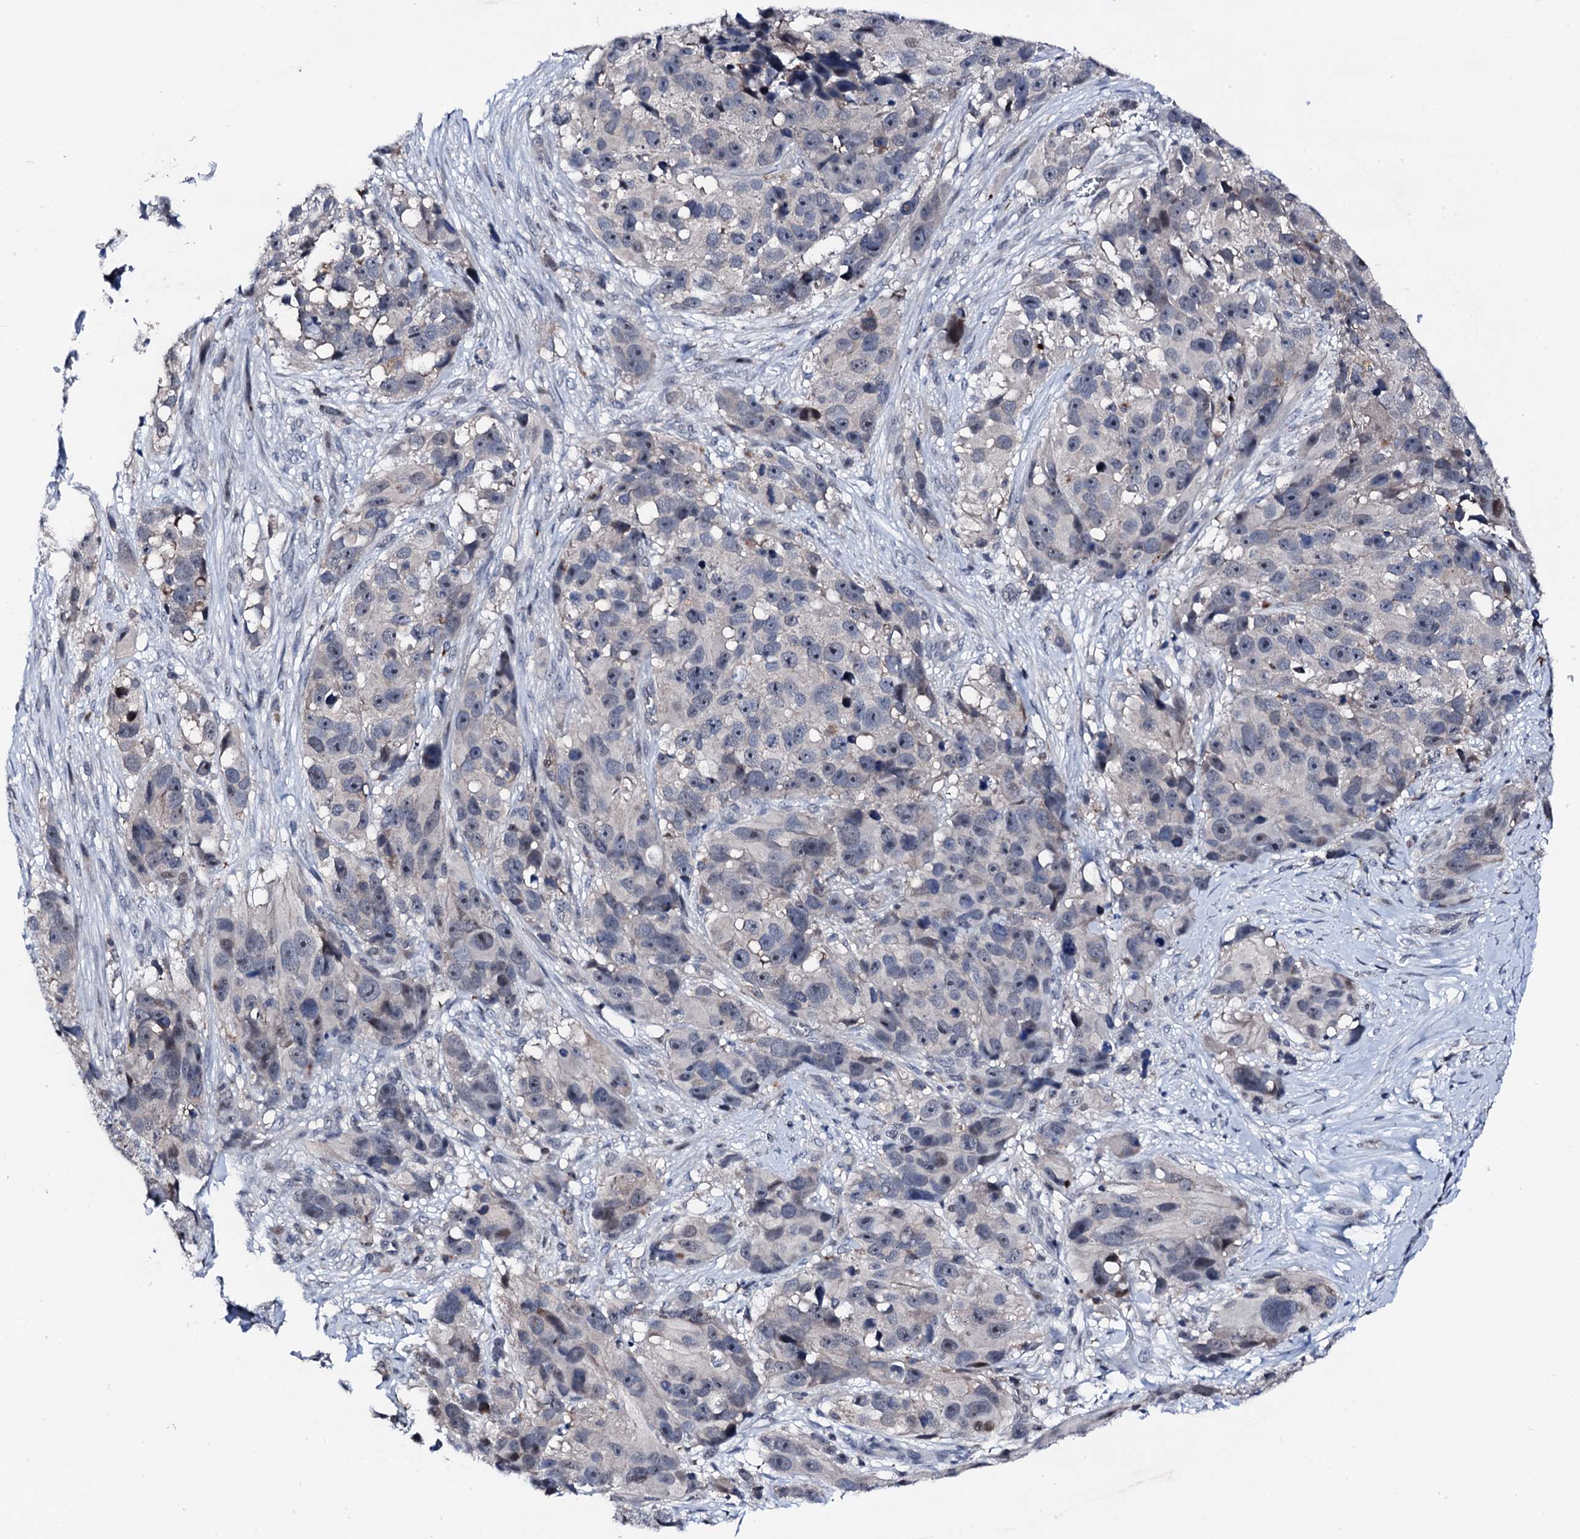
{"staining": {"intensity": "negative", "quantity": "none", "location": "none"}, "tissue": "melanoma", "cell_type": "Tumor cells", "image_type": "cancer", "snomed": [{"axis": "morphology", "description": "Malignant melanoma, NOS"}, {"axis": "topography", "description": "Skin"}], "caption": "The image demonstrates no significant expression in tumor cells of melanoma.", "gene": "TRAFD1", "patient": {"sex": "male", "age": 84}}